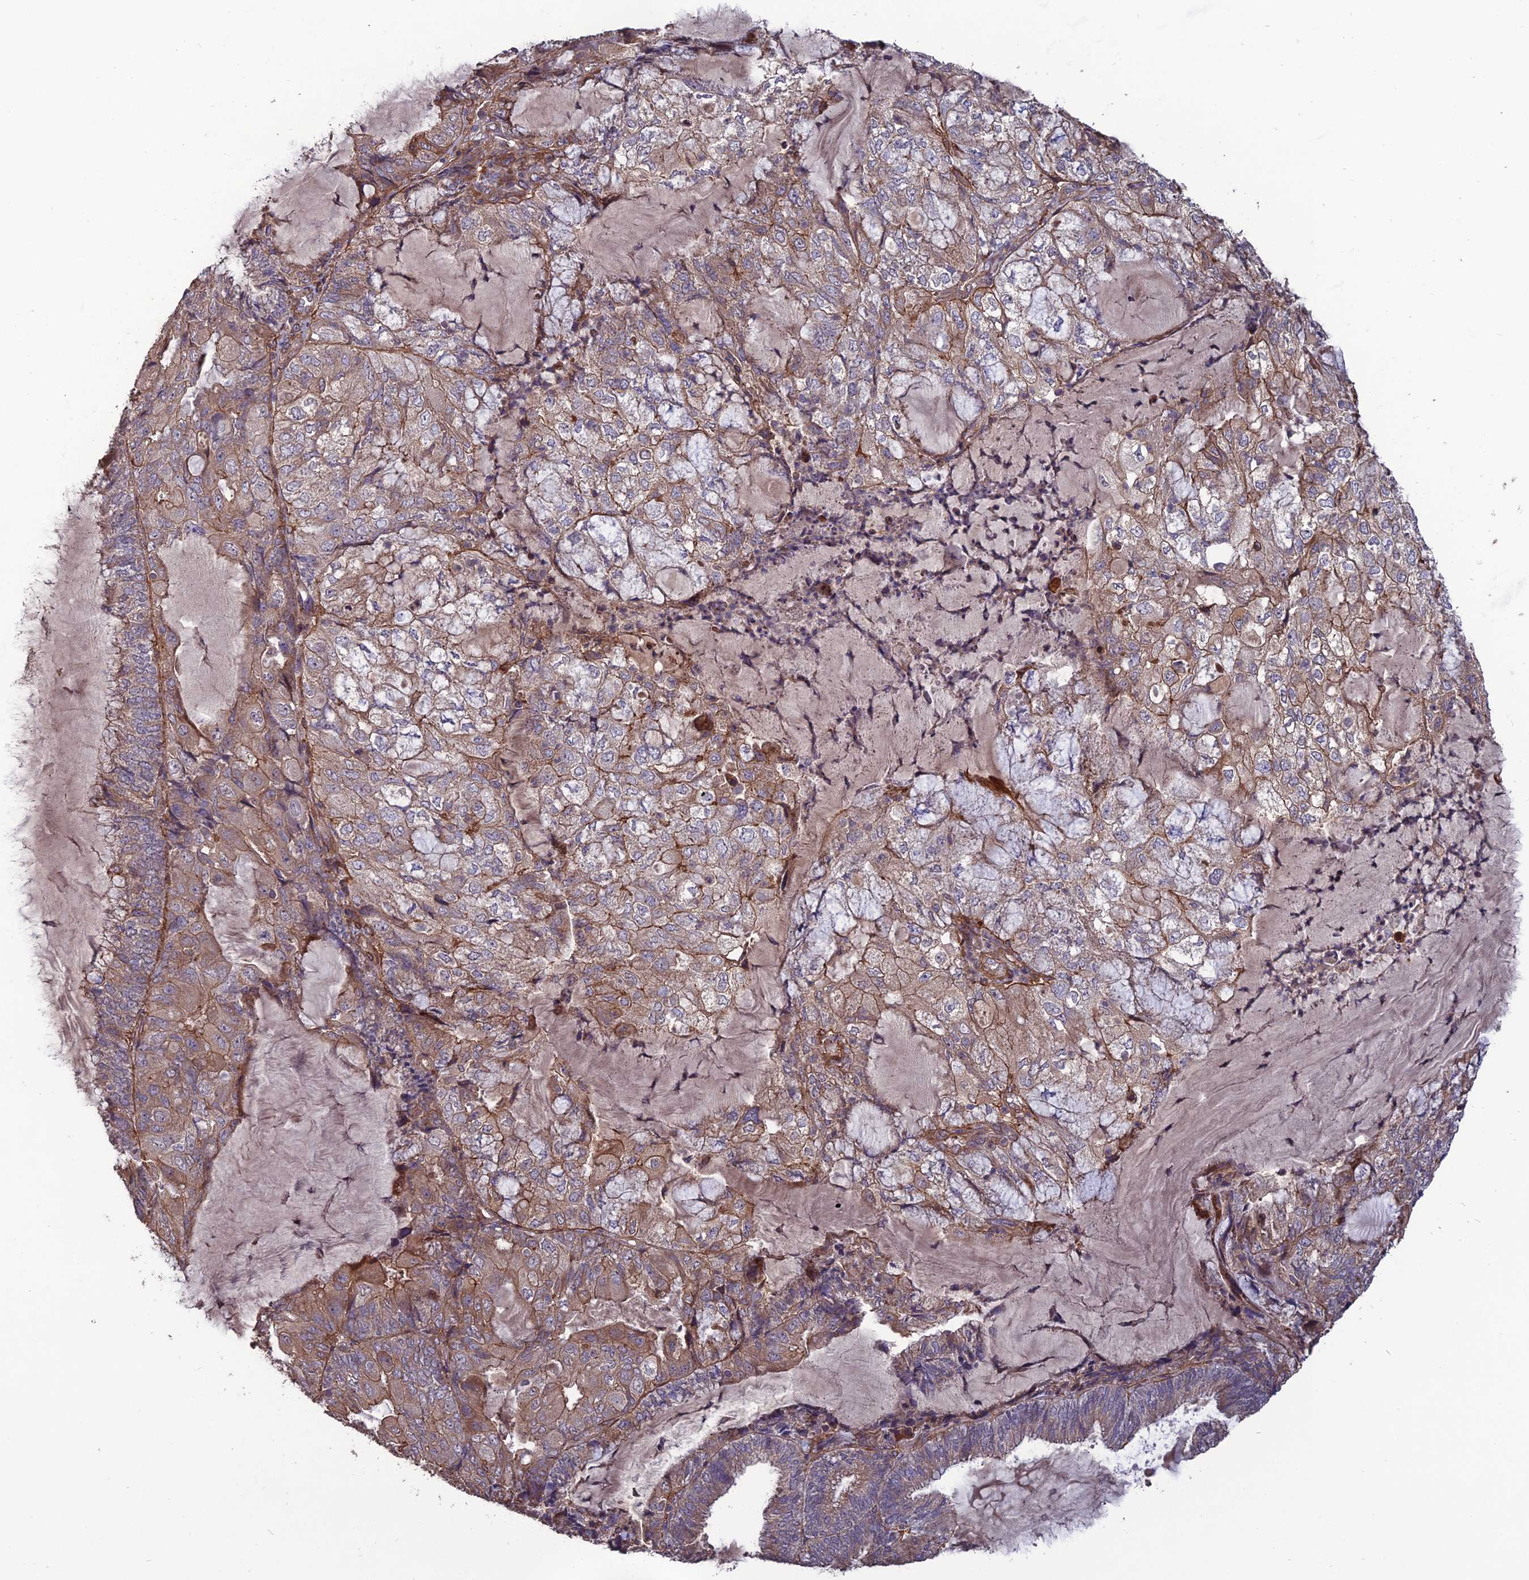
{"staining": {"intensity": "moderate", "quantity": "<25%", "location": "cytoplasmic/membranous"}, "tissue": "endometrial cancer", "cell_type": "Tumor cells", "image_type": "cancer", "snomed": [{"axis": "morphology", "description": "Adenocarcinoma, NOS"}, {"axis": "topography", "description": "Endometrium"}], "caption": "Tumor cells reveal moderate cytoplasmic/membranous positivity in approximately <25% of cells in endometrial adenocarcinoma. The protein is shown in brown color, while the nuclei are stained blue.", "gene": "ATP6V0A2", "patient": {"sex": "female", "age": 81}}